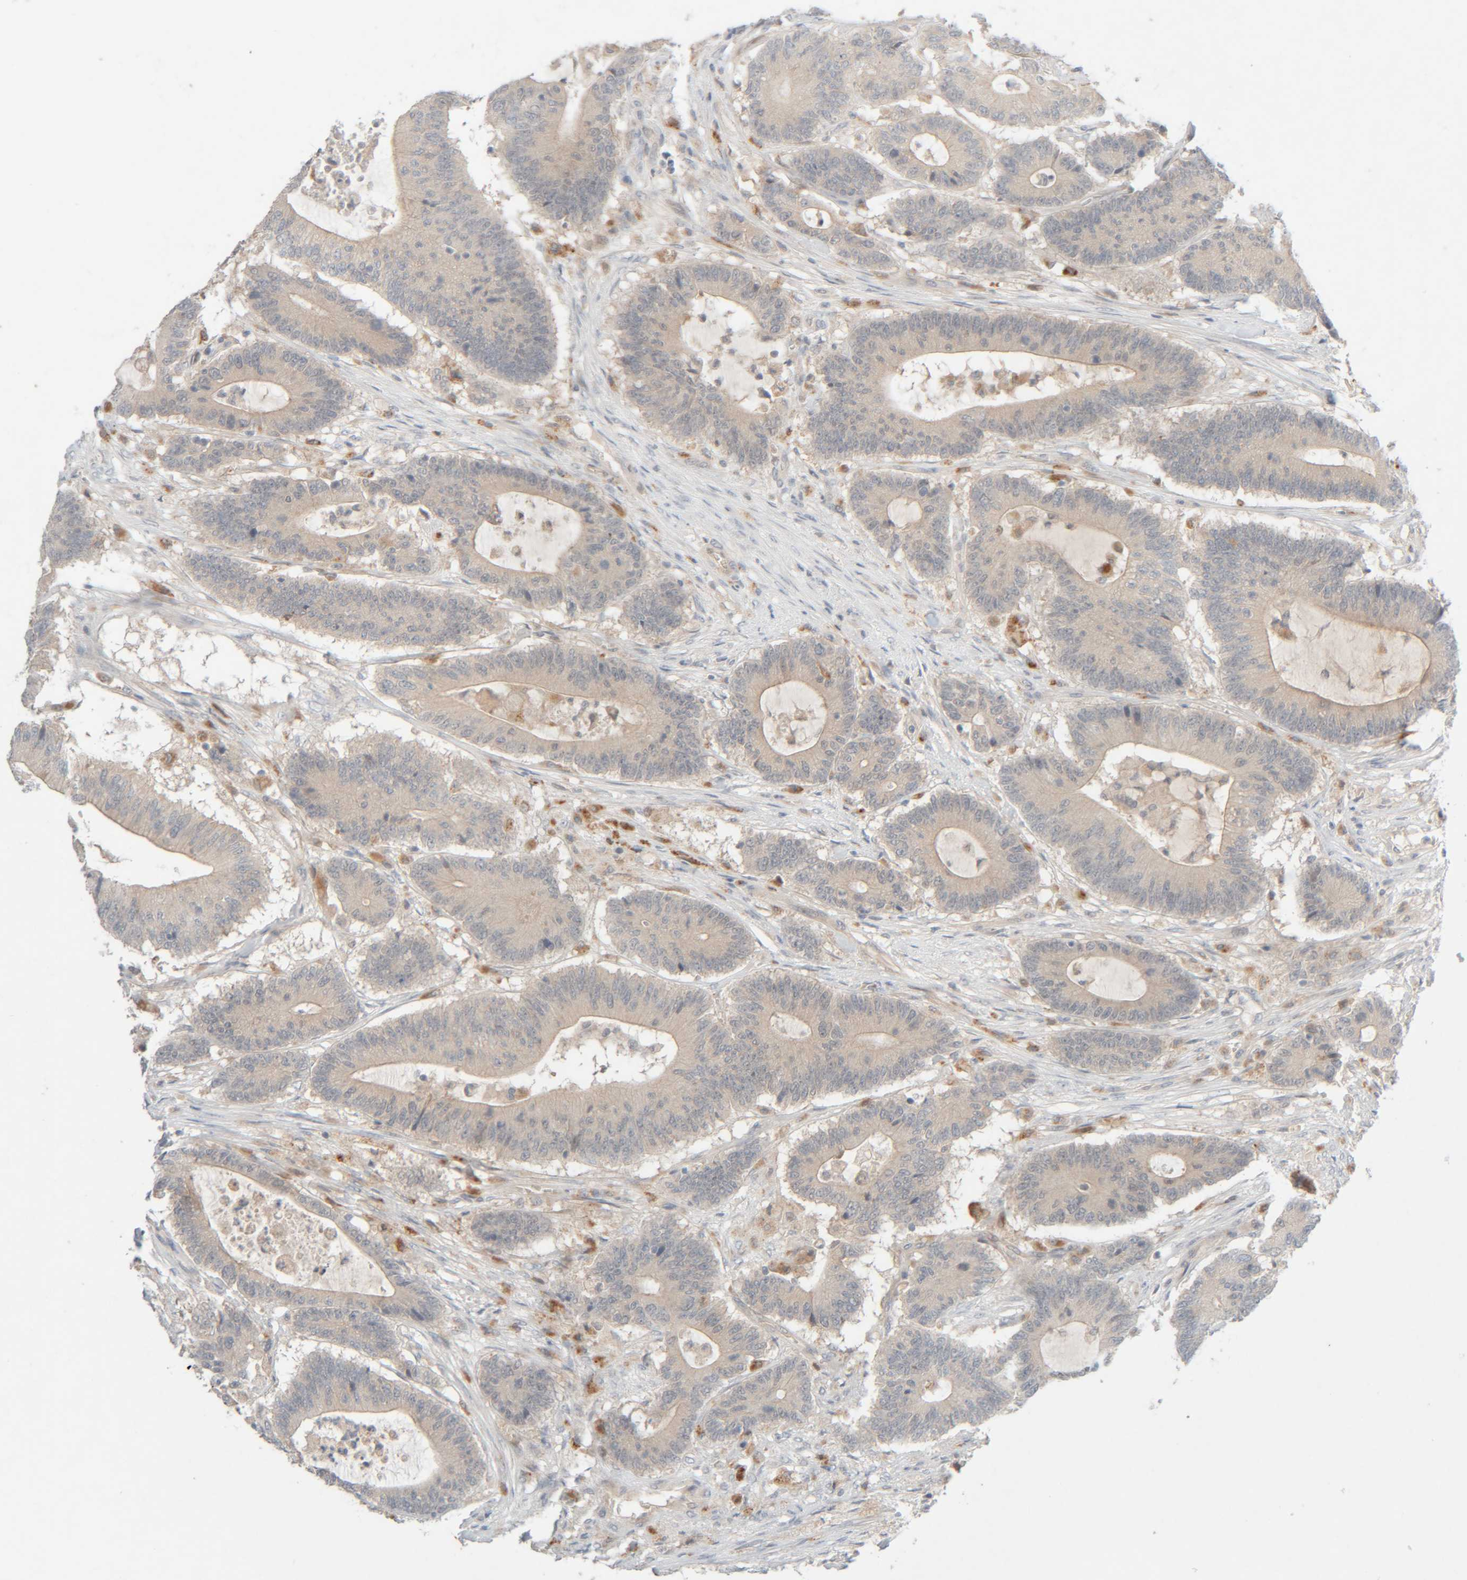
{"staining": {"intensity": "negative", "quantity": "none", "location": "none"}, "tissue": "colorectal cancer", "cell_type": "Tumor cells", "image_type": "cancer", "snomed": [{"axis": "morphology", "description": "Adenocarcinoma, NOS"}, {"axis": "topography", "description": "Colon"}], "caption": "Tumor cells are negative for brown protein staining in adenocarcinoma (colorectal).", "gene": "CHKA", "patient": {"sex": "female", "age": 84}}